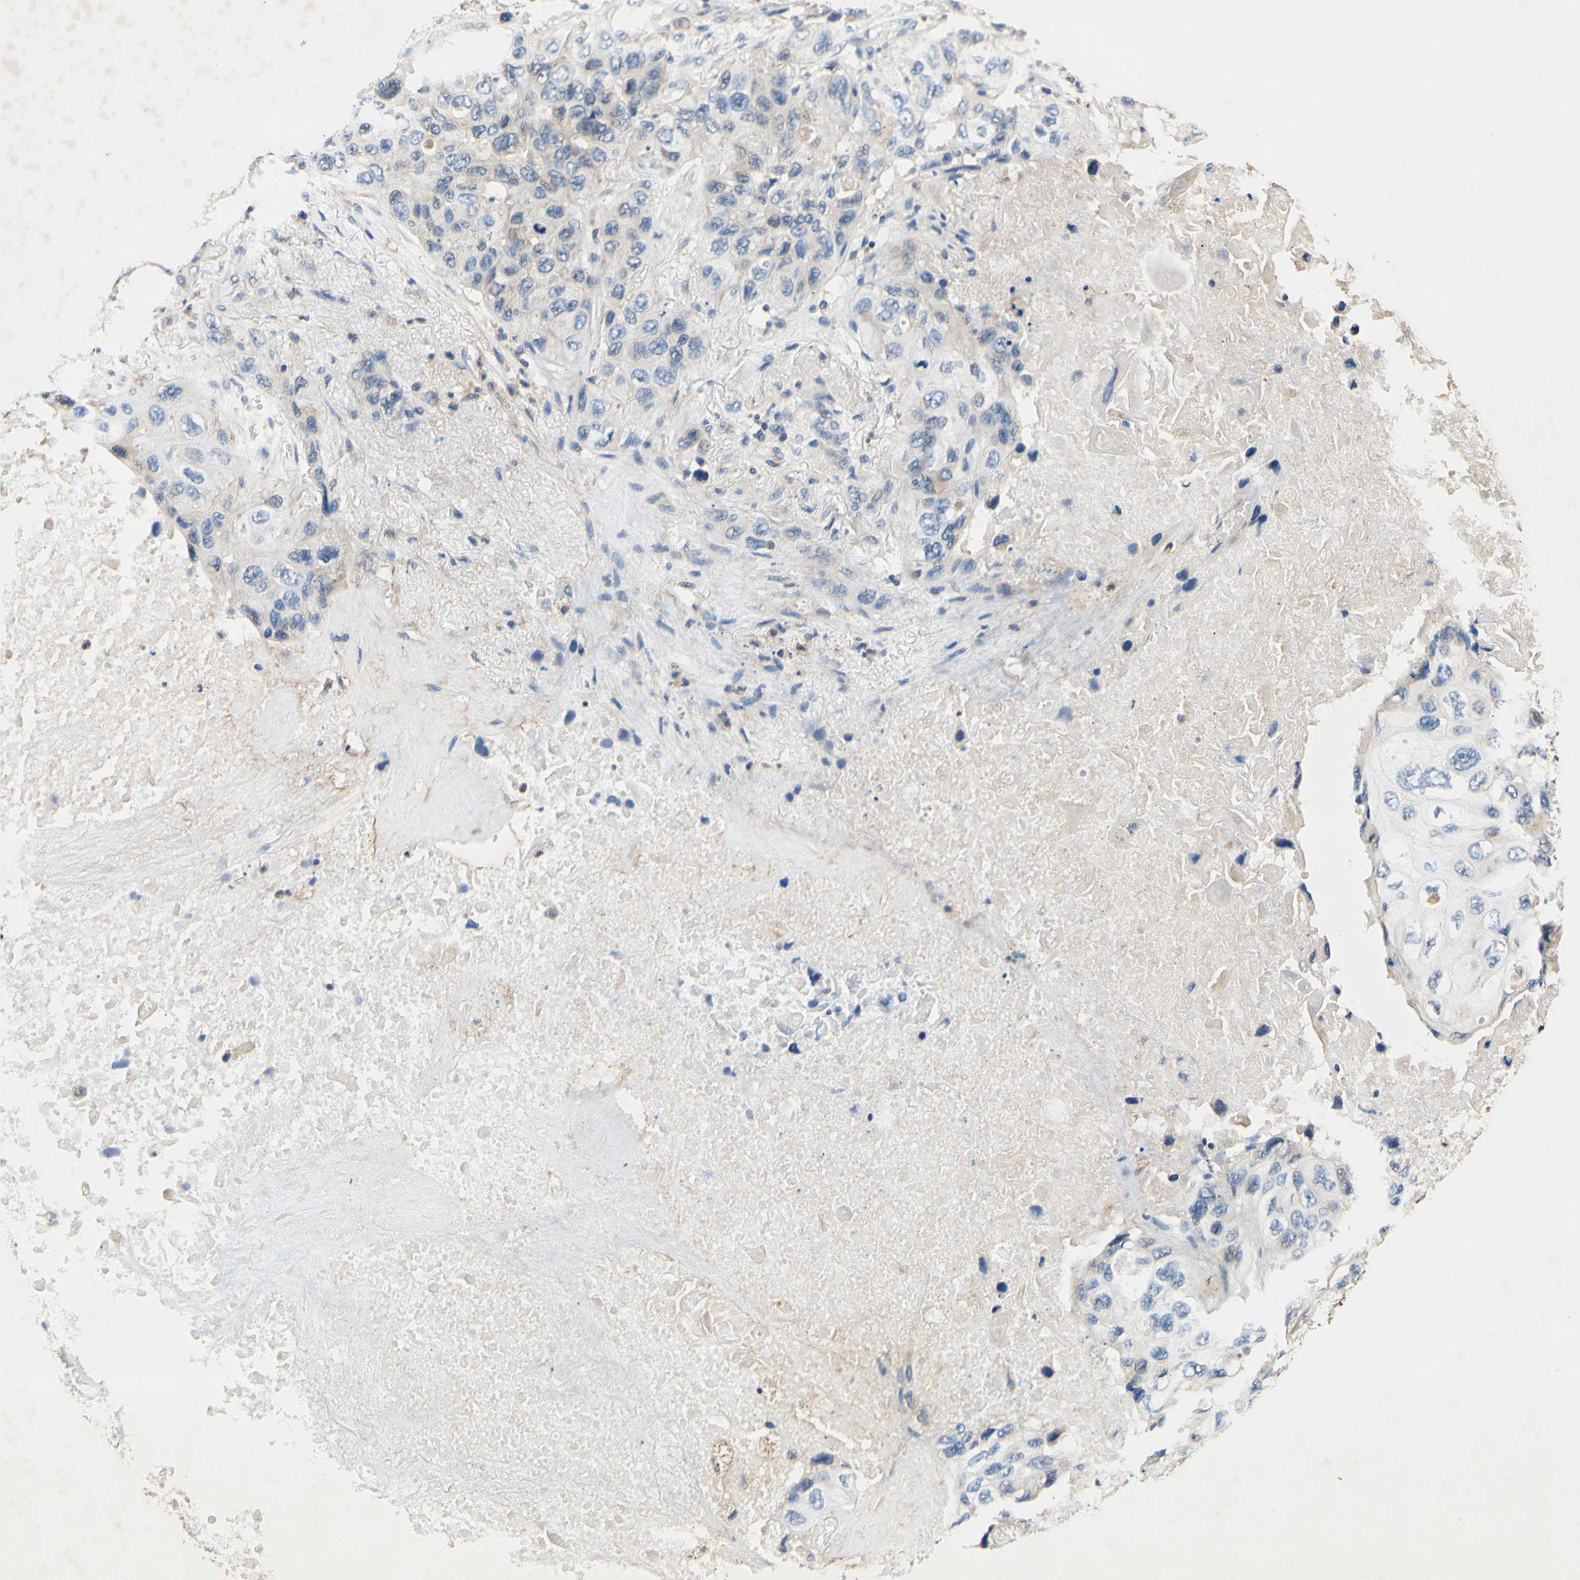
{"staining": {"intensity": "negative", "quantity": "none", "location": "none"}, "tissue": "lung cancer", "cell_type": "Tumor cells", "image_type": "cancer", "snomed": [{"axis": "morphology", "description": "Squamous cell carcinoma, NOS"}, {"axis": "topography", "description": "Lung"}], "caption": "This micrograph is of lung cancer (squamous cell carcinoma) stained with IHC to label a protein in brown with the nuclei are counter-stained blue. There is no expression in tumor cells.", "gene": "PLA2G4A", "patient": {"sex": "female", "age": 73}}